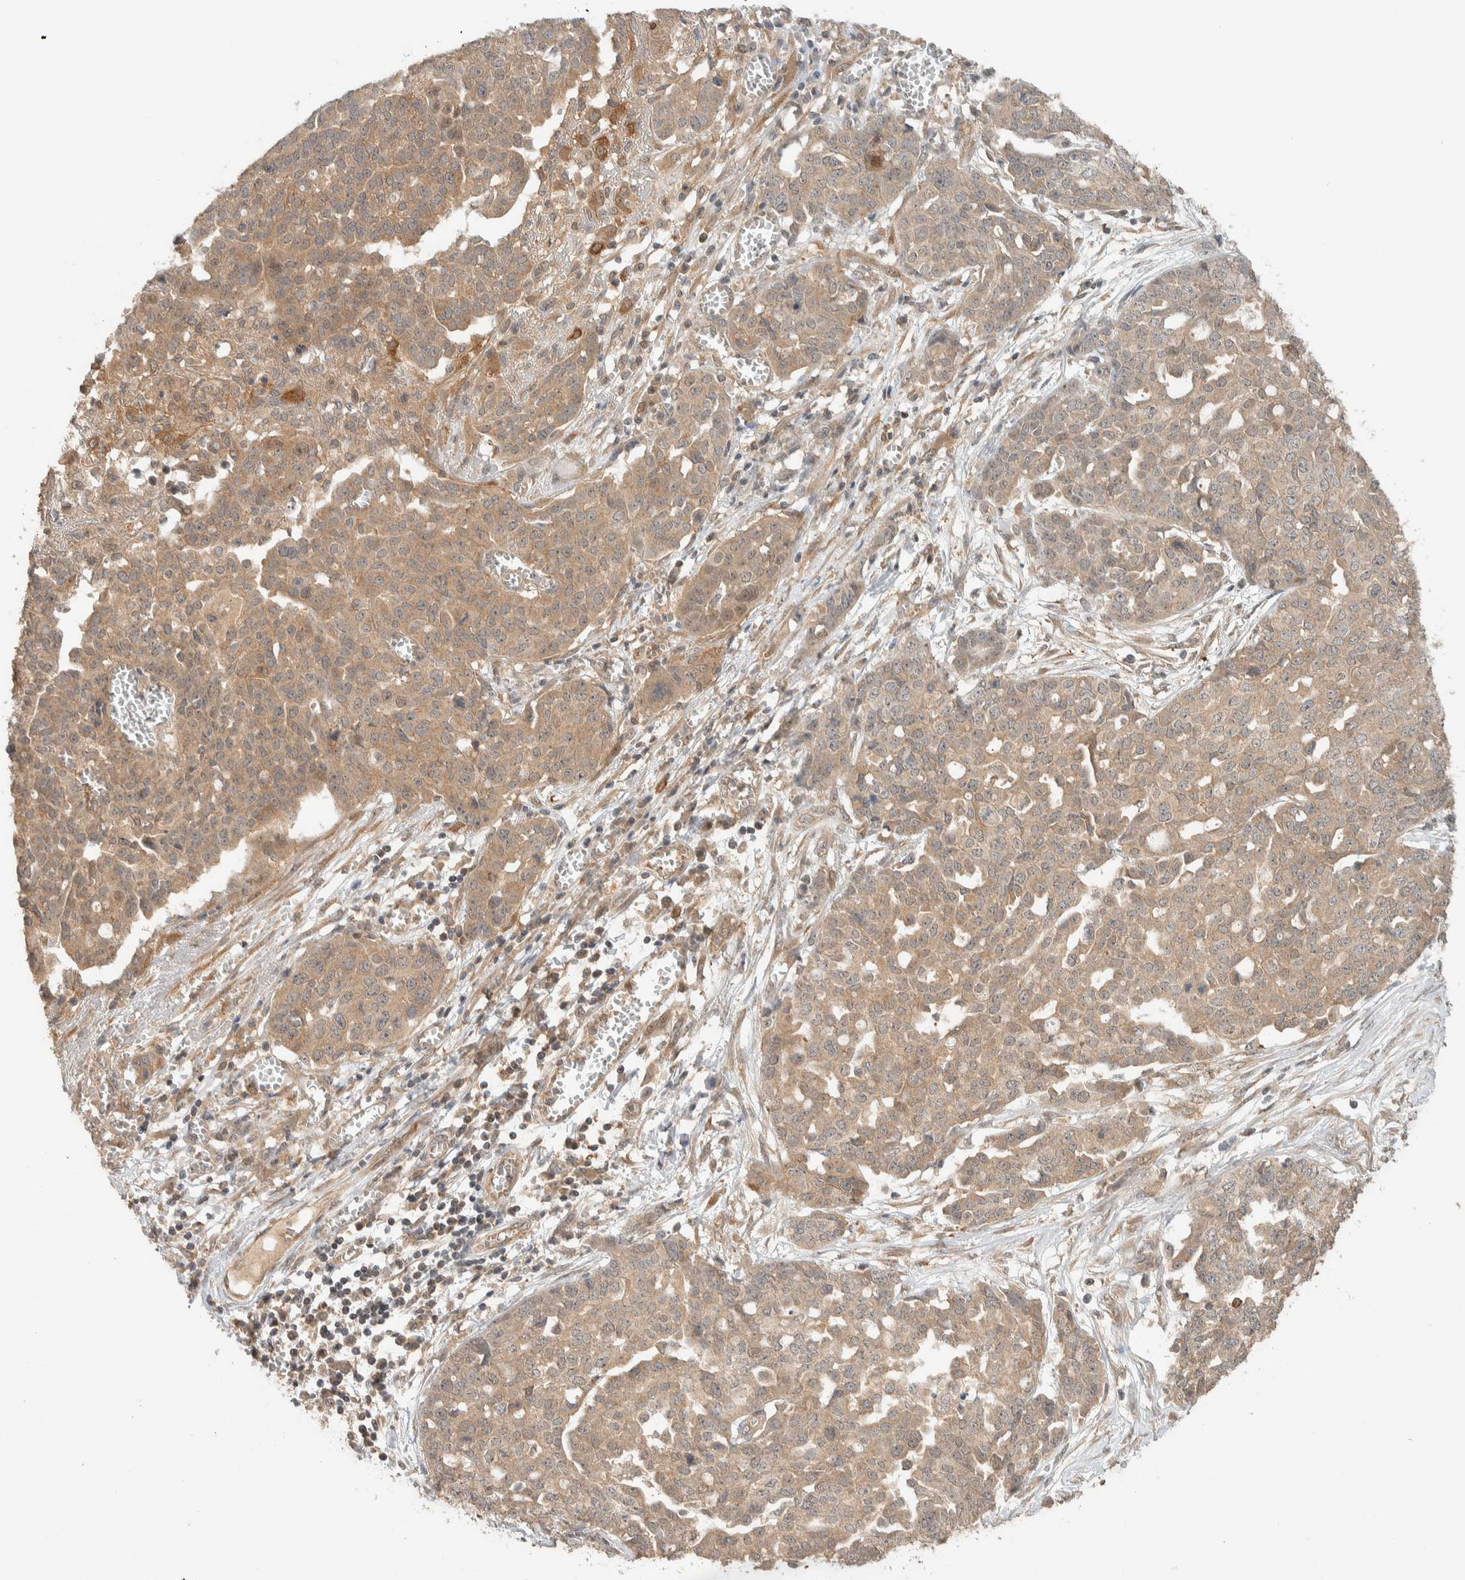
{"staining": {"intensity": "weak", "quantity": ">75%", "location": "cytoplasmic/membranous"}, "tissue": "ovarian cancer", "cell_type": "Tumor cells", "image_type": "cancer", "snomed": [{"axis": "morphology", "description": "Cystadenocarcinoma, serous, NOS"}, {"axis": "topography", "description": "Soft tissue"}, {"axis": "topography", "description": "Ovary"}], "caption": "Tumor cells show low levels of weak cytoplasmic/membranous staining in about >75% of cells in human ovarian cancer. Immunohistochemistry stains the protein in brown and the nuclei are stained blue.", "gene": "ZNF567", "patient": {"sex": "female", "age": 57}}